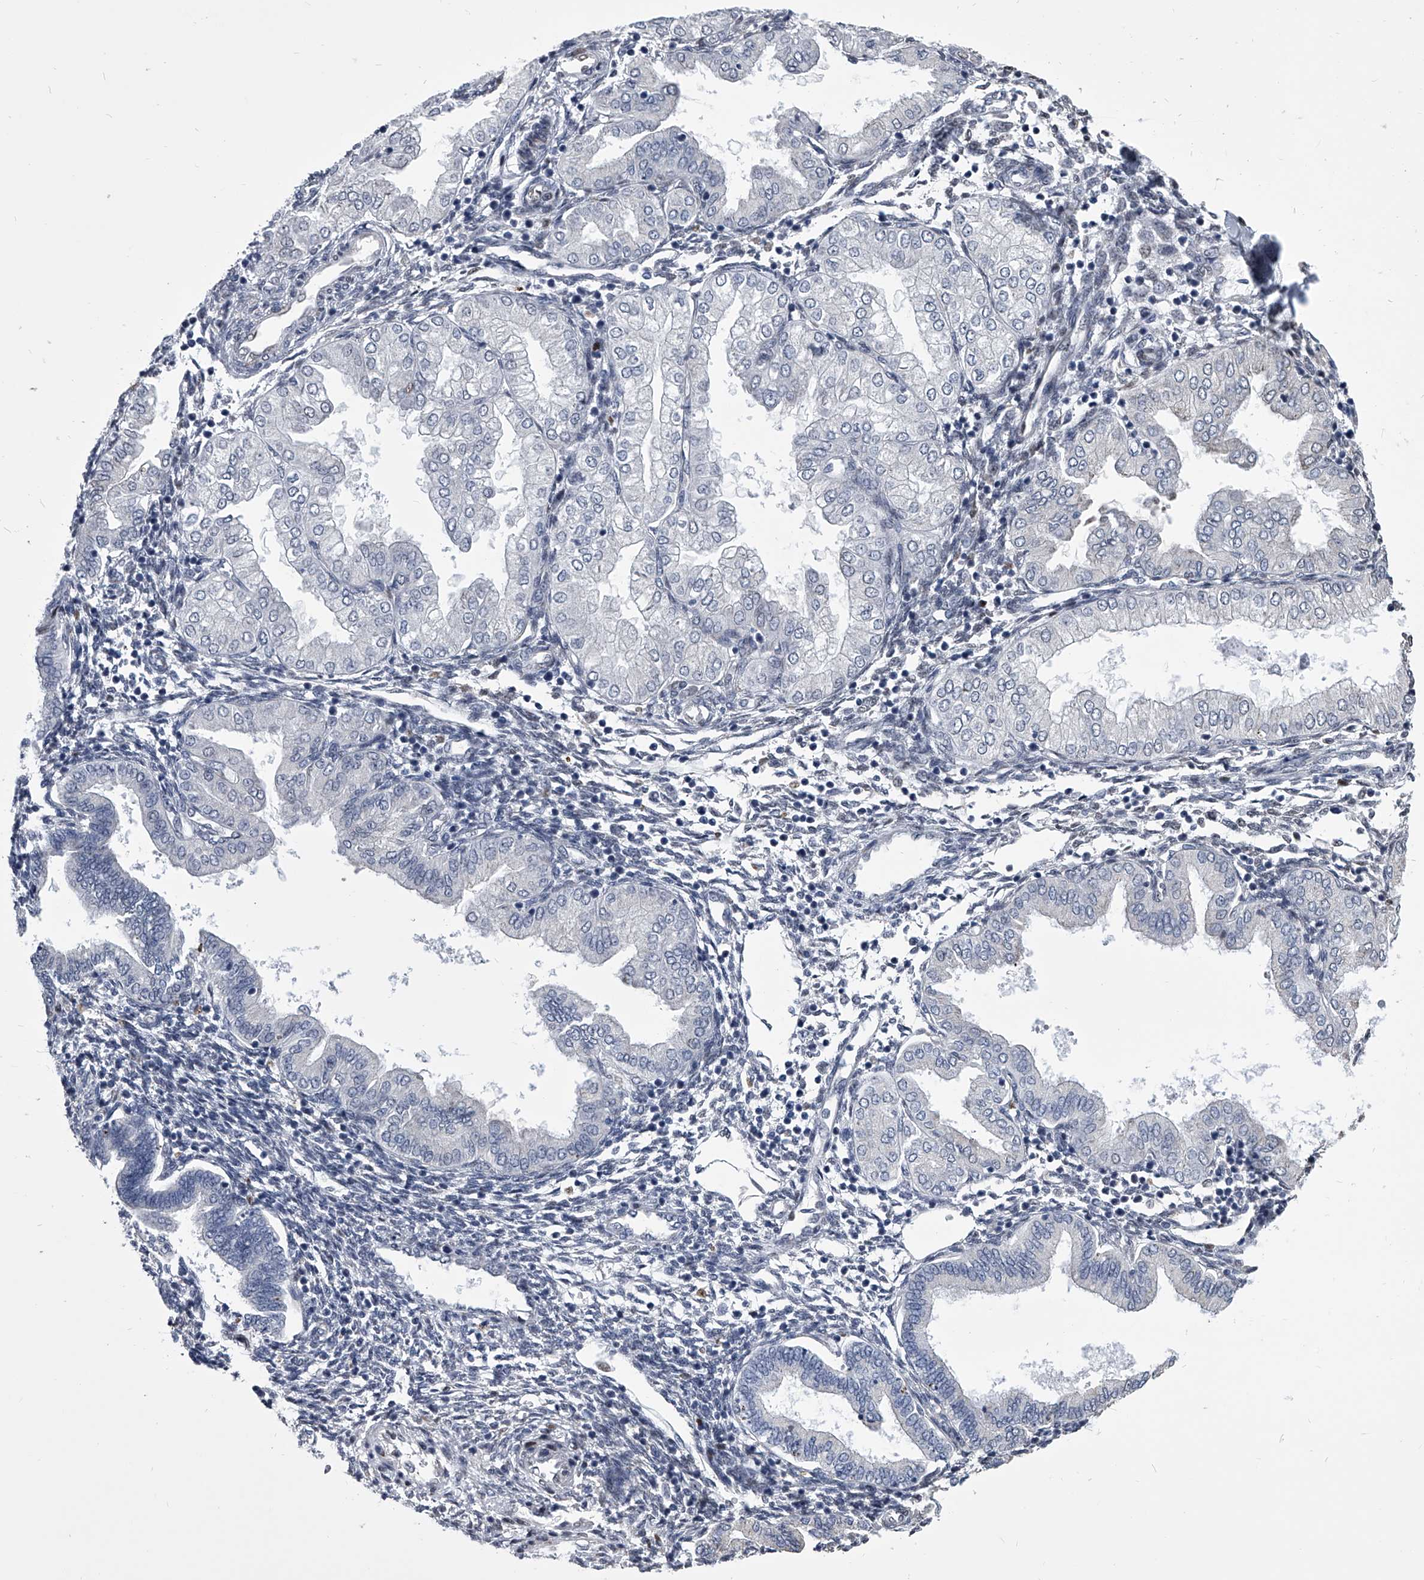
{"staining": {"intensity": "weak", "quantity": "<25%", "location": "nuclear"}, "tissue": "endometrium", "cell_type": "Cells in endometrial stroma", "image_type": "normal", "snomed": [{"axis": "morphology", "description": "Normal tissue, NOS"}, {"axis": "topography", "description": "Endometrium"}], "caption": "A high-resolution image shows immunohistochemistry staining of unremarkable endometrium, which exhibits no significant positivity in cells in endometrial stroma. (Brightfield microscopy of DAB IHC at high magnification).", "gene": "CMTR1", "patient": {"sex": "female", "age": 53}}